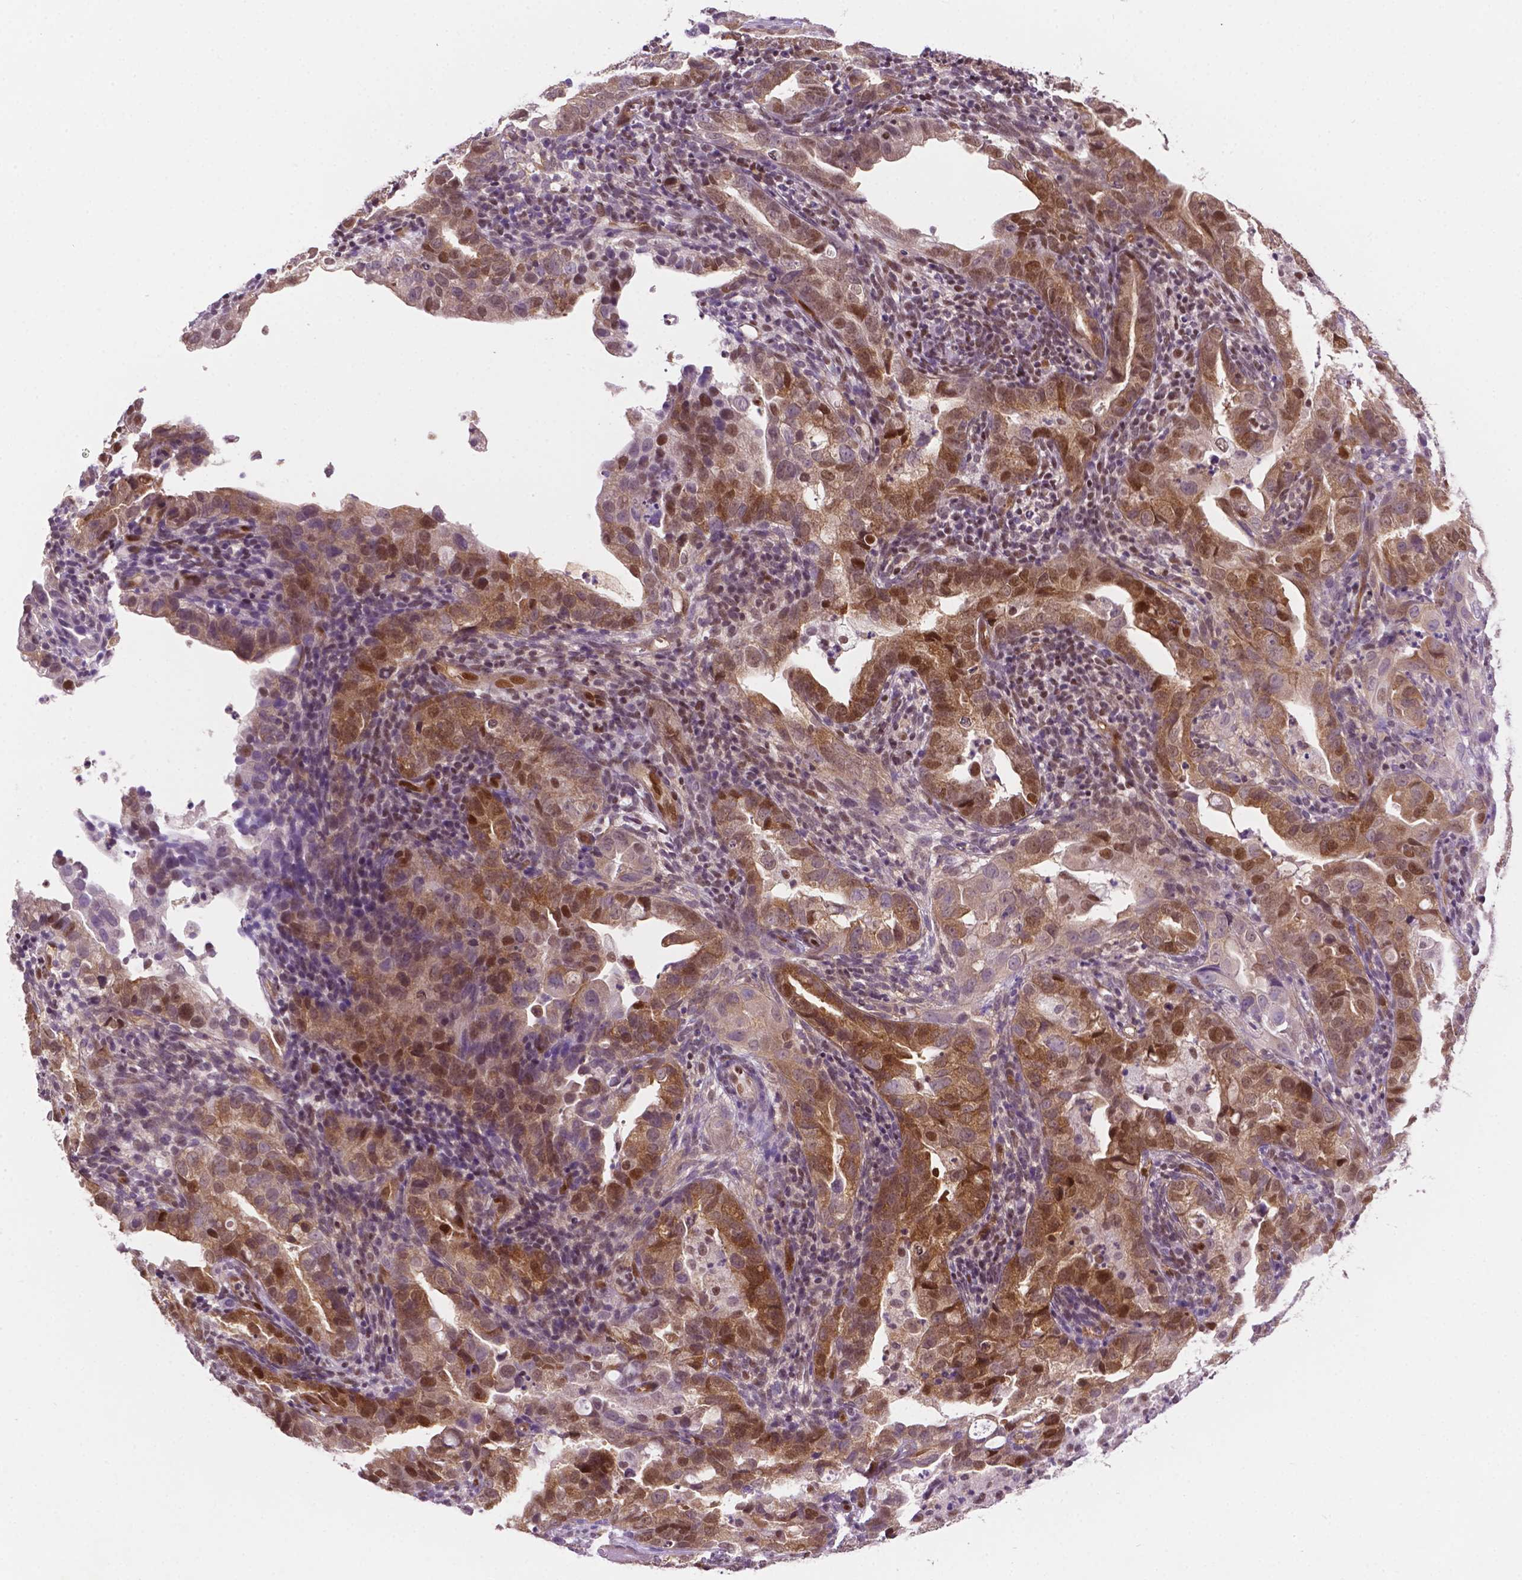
{"staining": {"intensity": "moderate", "quantity": ">75%", "location": "cytoplasmic/membranous,nuclear"}, "tissue": "endometrial cancer", "cell_type": "Tumor cells", "image_type": "cancer", "snomed": [{"axis": "morphology", "description": "Adenocarcinoma, NOS"}, {"axis": "topography", "description": "Endometrium"}], "caption": "DAB (3,3'-diaminobenzidine) immunohistochemical staining of human adenocarcinoma (endometrial) displays moderate cytoplasmic/membranous and nuclear protein positivity in about >75% of tumor cells.", "gene": "ERF", "patient": {"sex": "female", "age": 57}}